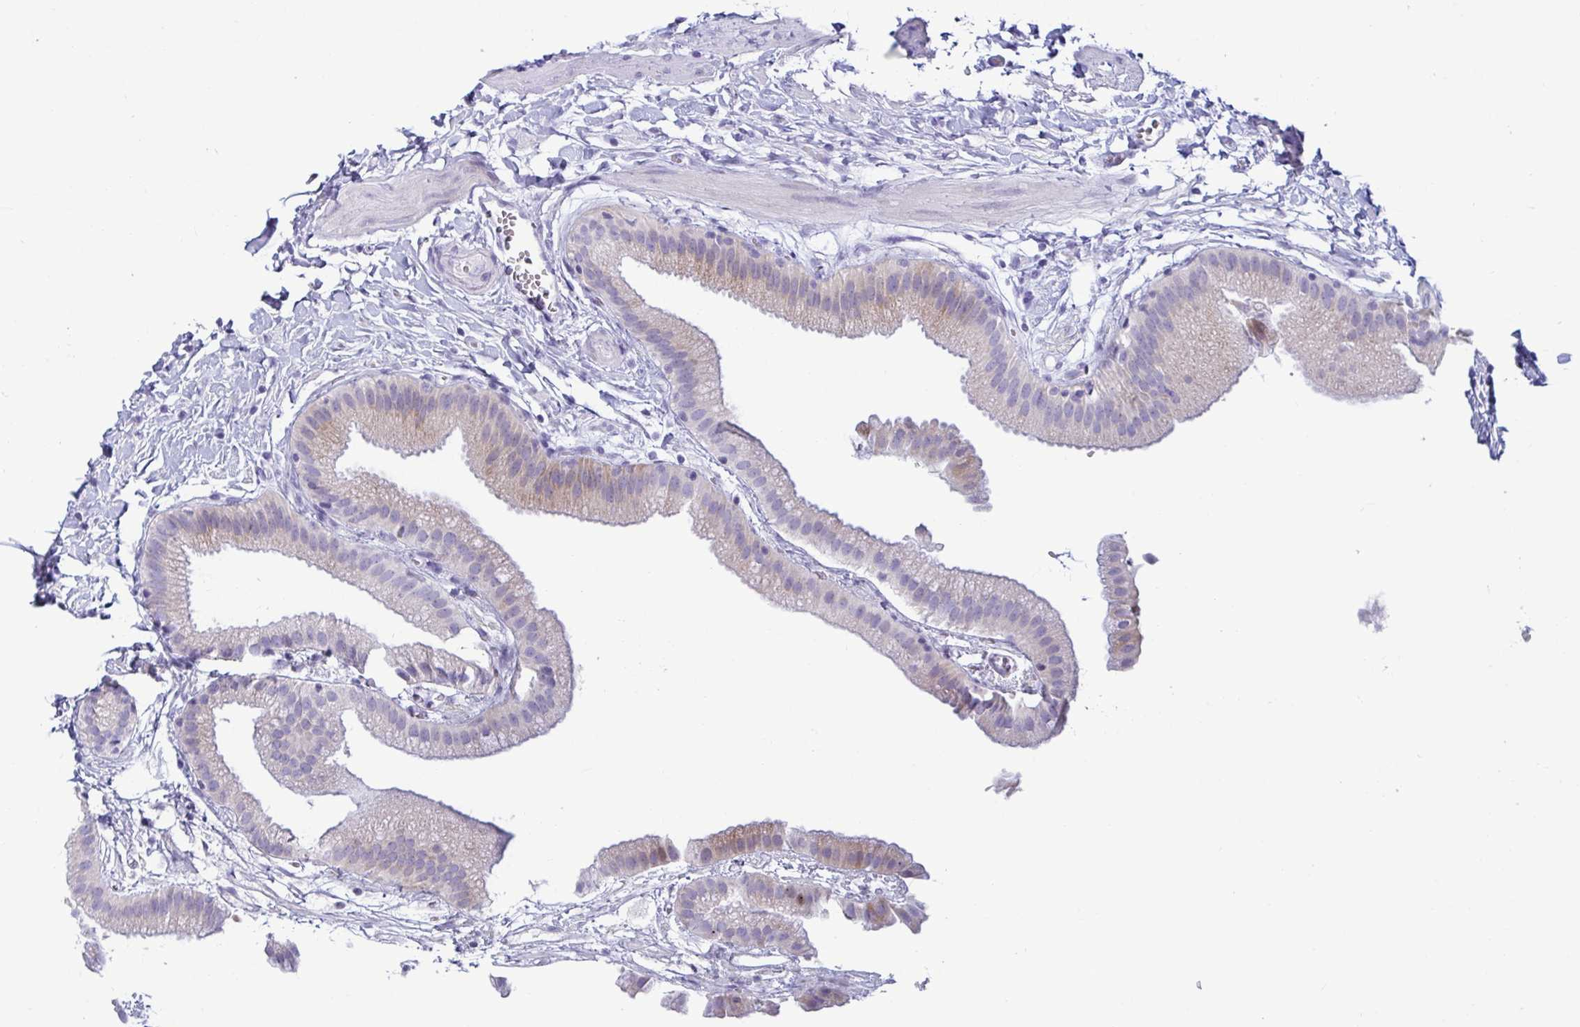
{"staining": {"intensity": "weak", "quantity": "<25%", "location": "cytoplasmic/membranous"}, "tissue": "gallbladder", "cell_type": "Glandular cells", "image_type": "normal", "snomed": [{"axis": "morphology", "description": "Normal tissue, NOS"}, {"axis": "topography", "description": "Gallbladder"}], "caption": "An immunohistochemistry (IHC) image of normal gallbladder is shown. There is no staining in glandular cells of gallbladder. (DAB (3,3'-diaminobenzidine) immunohistochemistry, high magnification).", "gene": "TFPI2", "patient": {"sex": "female", "age": 63}}